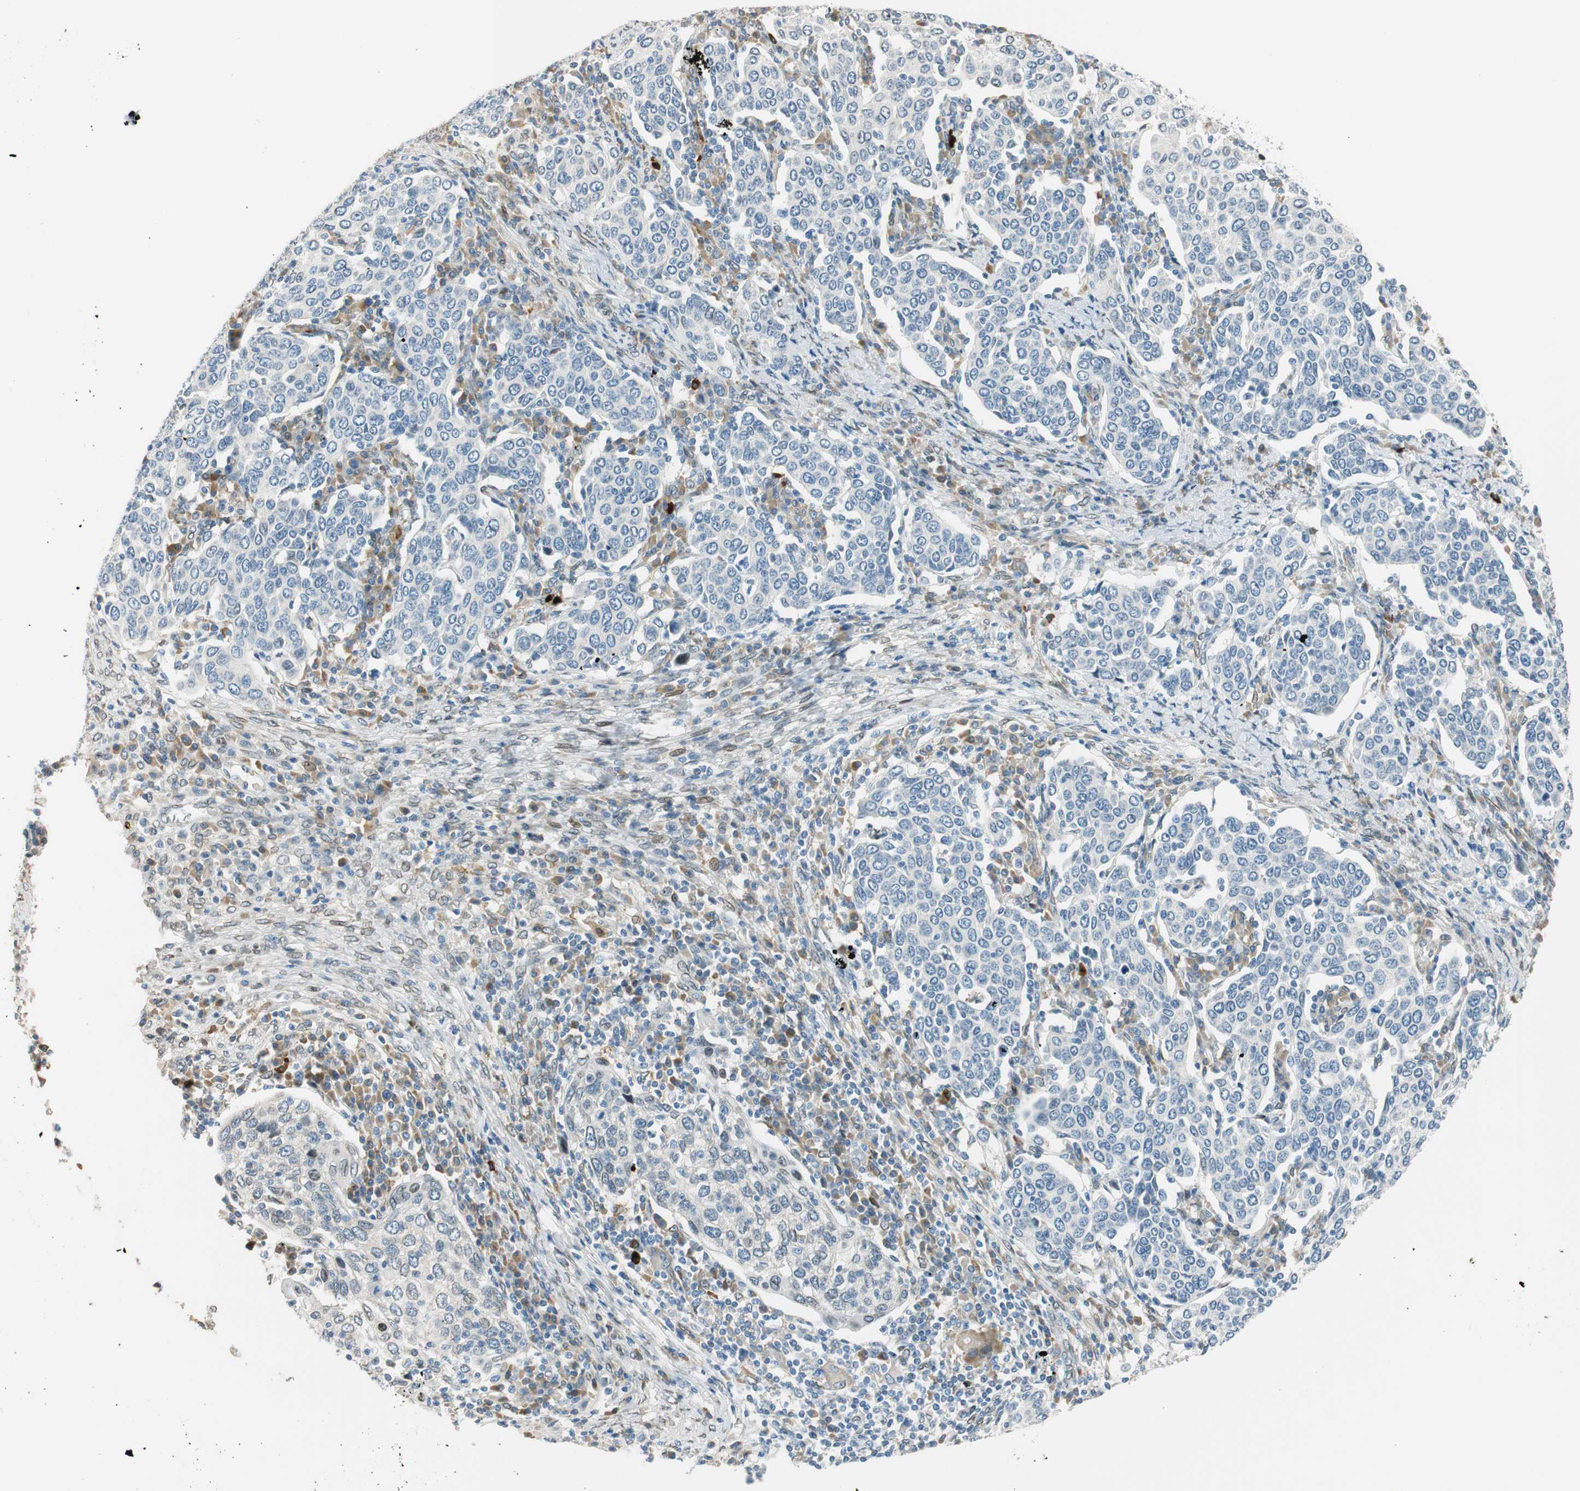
{"staining": {"intensity": "negative", "quantity": "none", "location": "none"}, "tissue": "cervical cancer", "cell_type": "Tumor cells", "image_type": "cancer", "snomed": [{"axis": "morphology", "description": "Squamous cell carcinoma, NOS"}, {"axis": "topography", "description": "Cervix"}], "caption": "A high-resolution photomicrograph shows IHC staining of squamous cell carcinoma (cervical), which demonstrates no significant positivity in tumor cells. (Immunohistochemistry (ihc), brightfield microscopy, high magnification).", "gene": "TMEM260", "patient": {"sex": "female", "age": 40}}